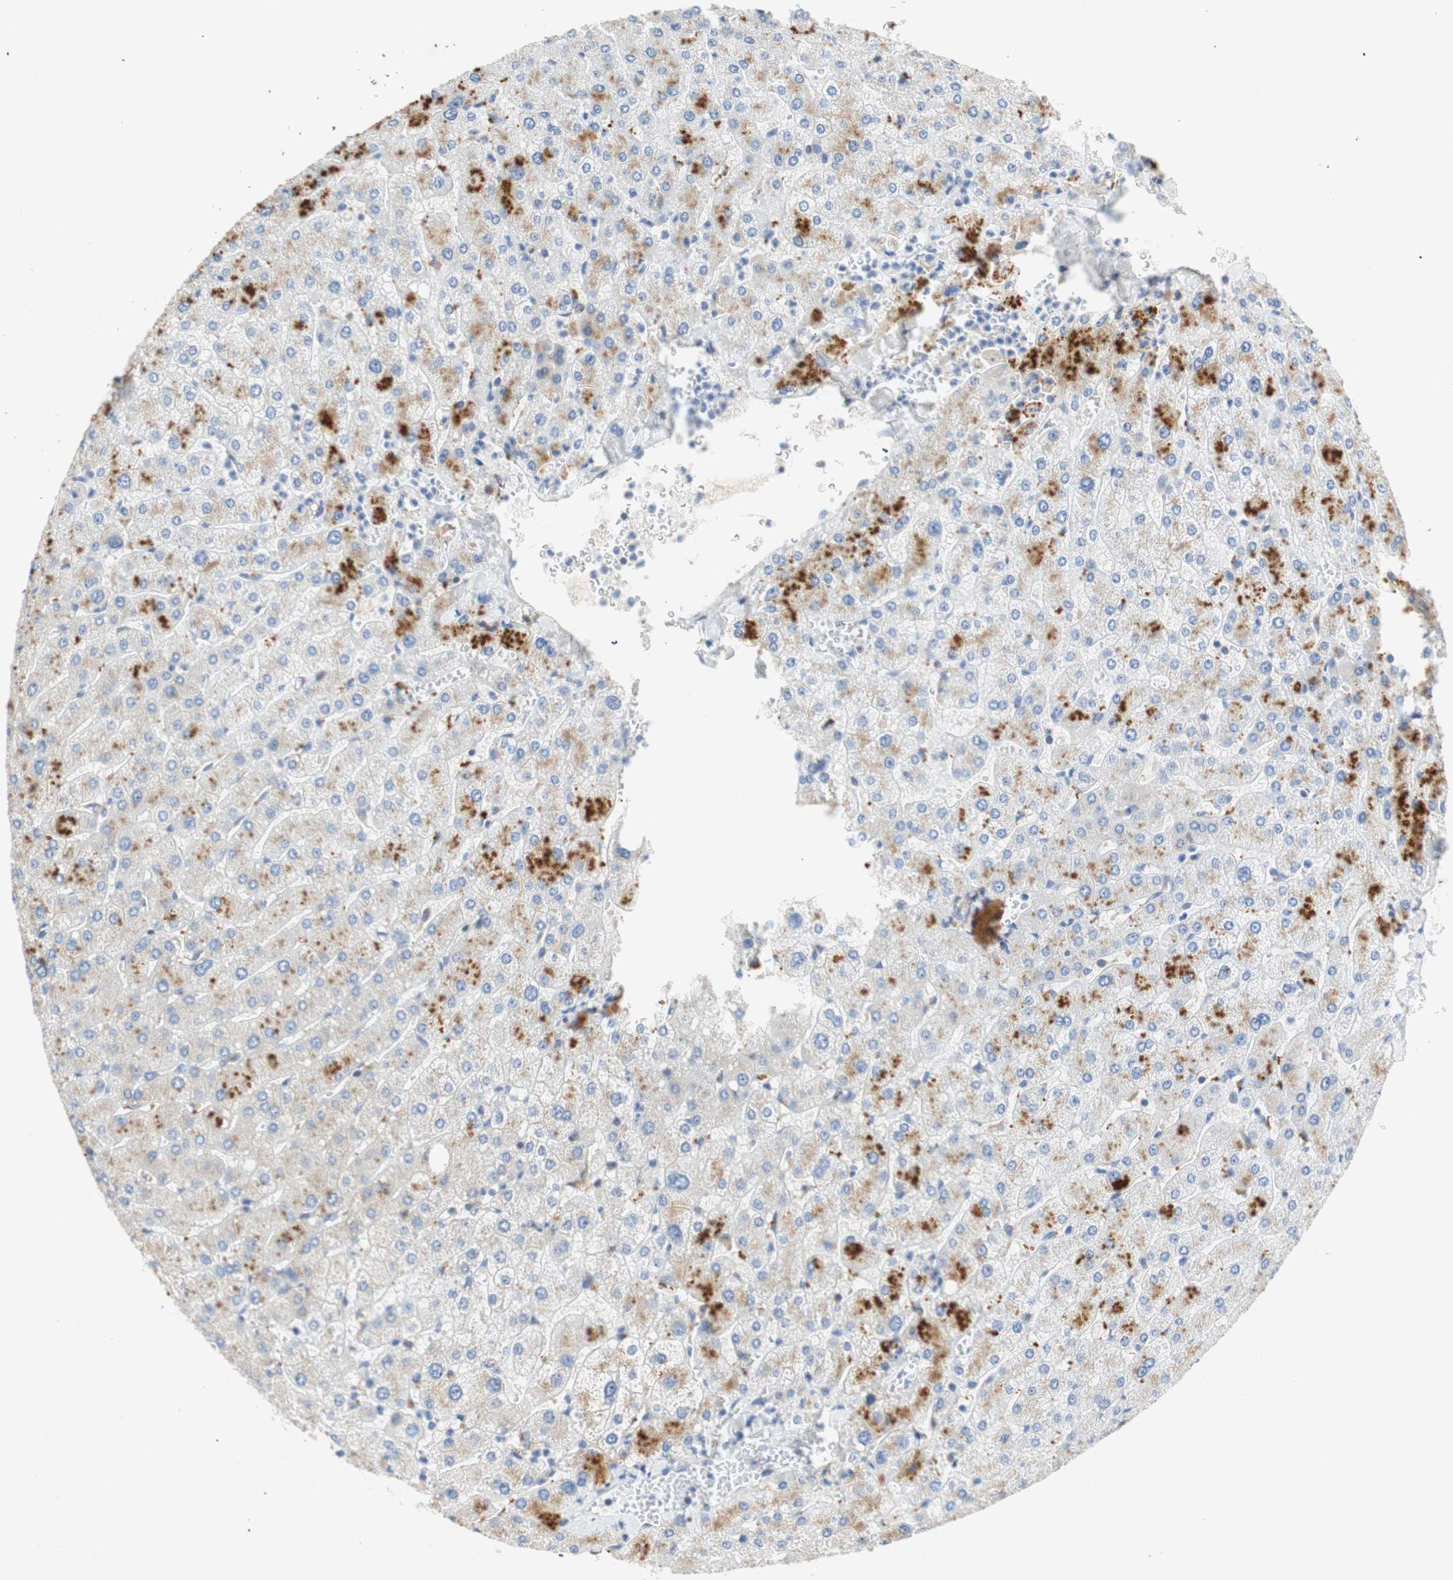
{"staining": {"intensity": "negative", "quantity": "none", "location": "none"}, "tissue": "liver", "cell_type": "Cholangiocytes", "image_type": "normal", "snomed": [{"axis": "morphology", "description": "Normal tissue, NOS"}, {"axis": "topography", "description": "Liver"}], "caption": "Cholangiocytes show no significant positivity in benign liver.", "gene": "RELB", "patient": {"sex": "male", "age": 55}}